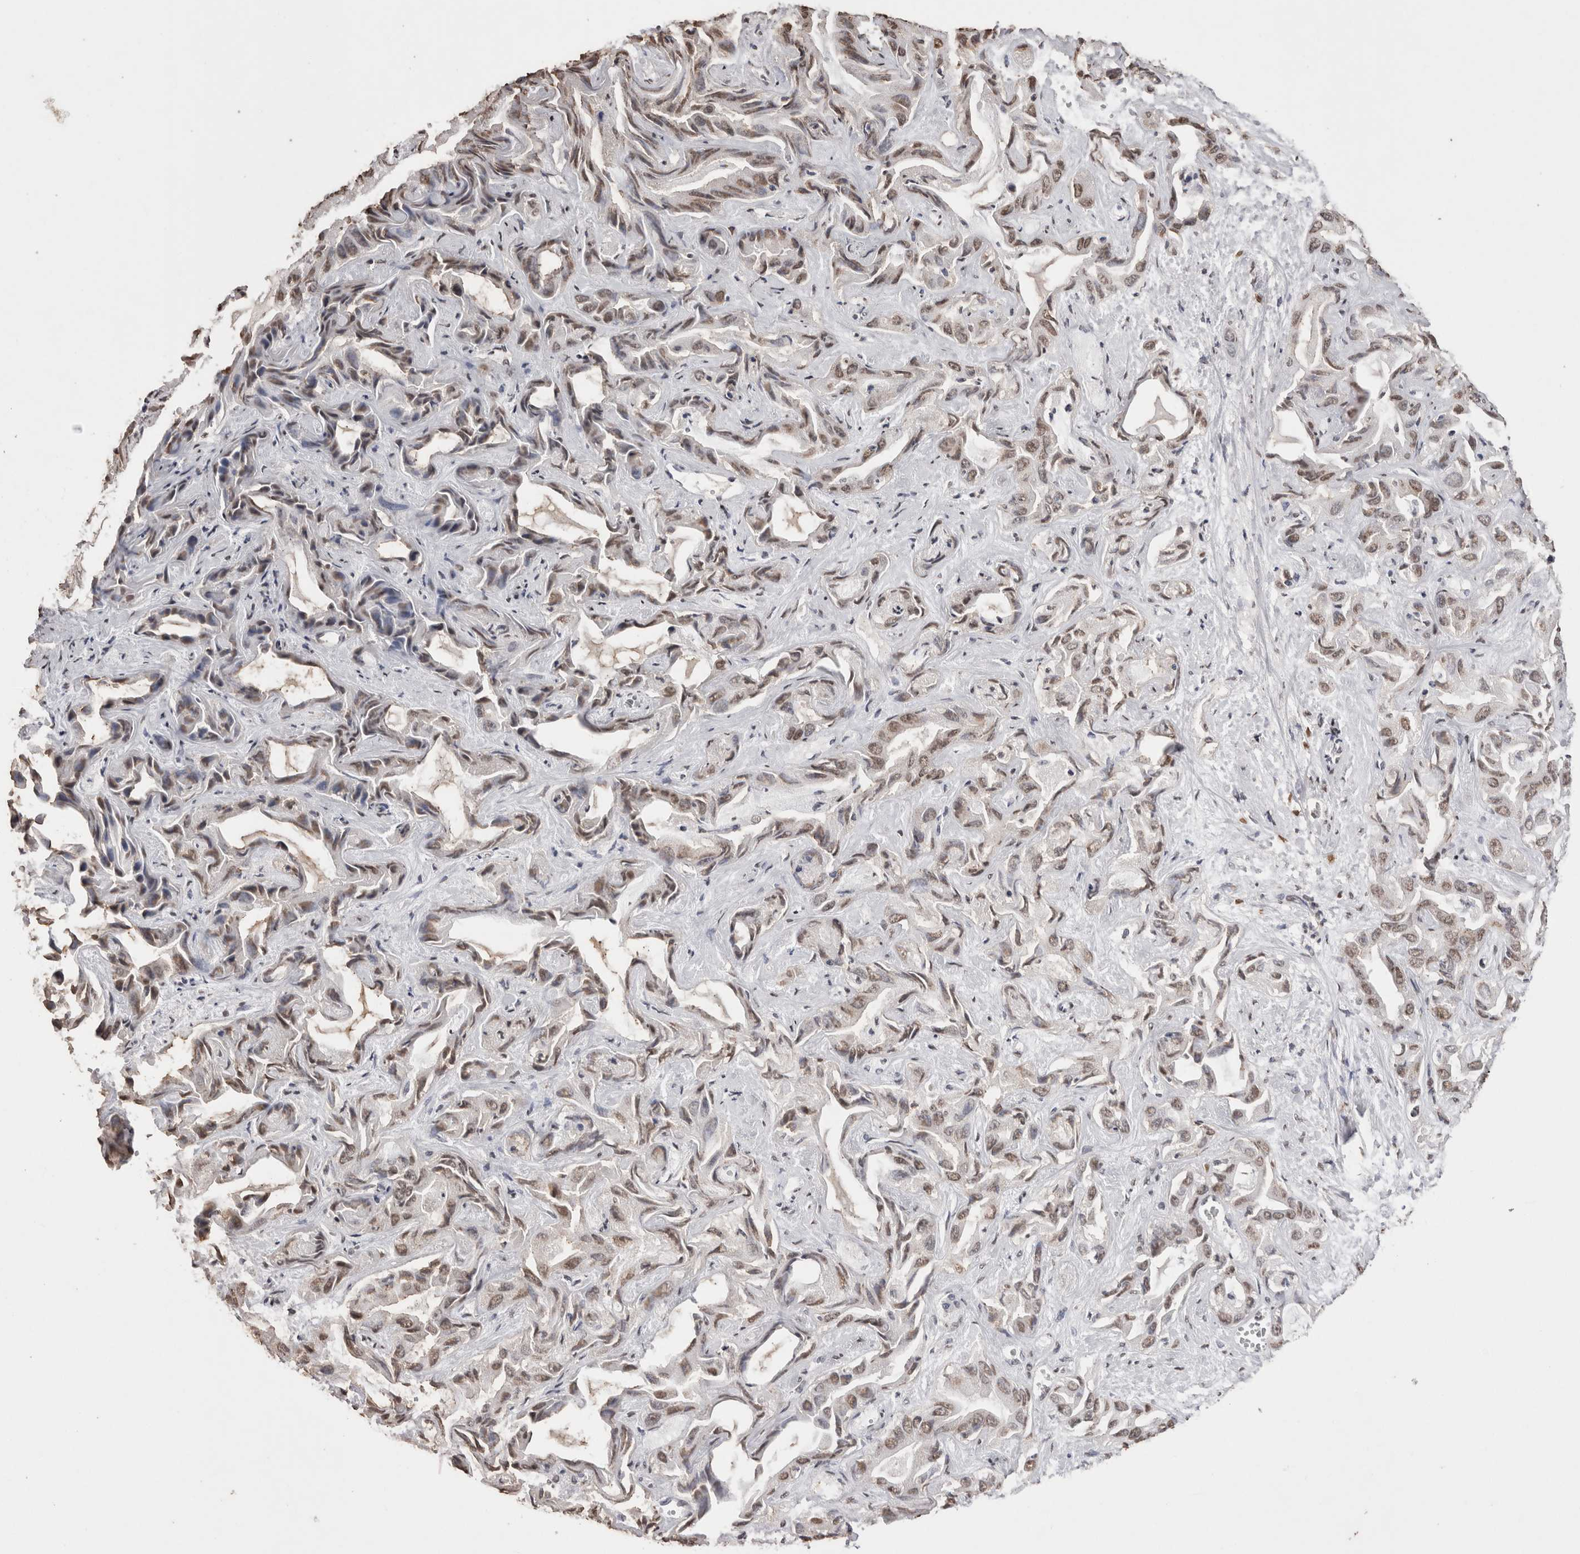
{"staining": {"intensity": "moderate", "quantity": ">75%", "location": "nuclear"}, "tissue": "liver cancer", "cell_type": "Tumor cells", "image_type": "cancer", "snomed": [{"axis": "morphology", "description": "Cholangiocarcinoma"}, {"axis": "topography", "description": "Liver"}], "caption": "Protein expression analysis of human liver cancer reveals moderate nuclear expression in about >75% of tumor cells. Using DAB (3,3'-diaminobenzidine) (brown) and hematoxylin (blue) stains, captured at high magnification using brightfield microscopy.", "gene": "NTHL1", "patient": {"sex": "female", "age": 52}}